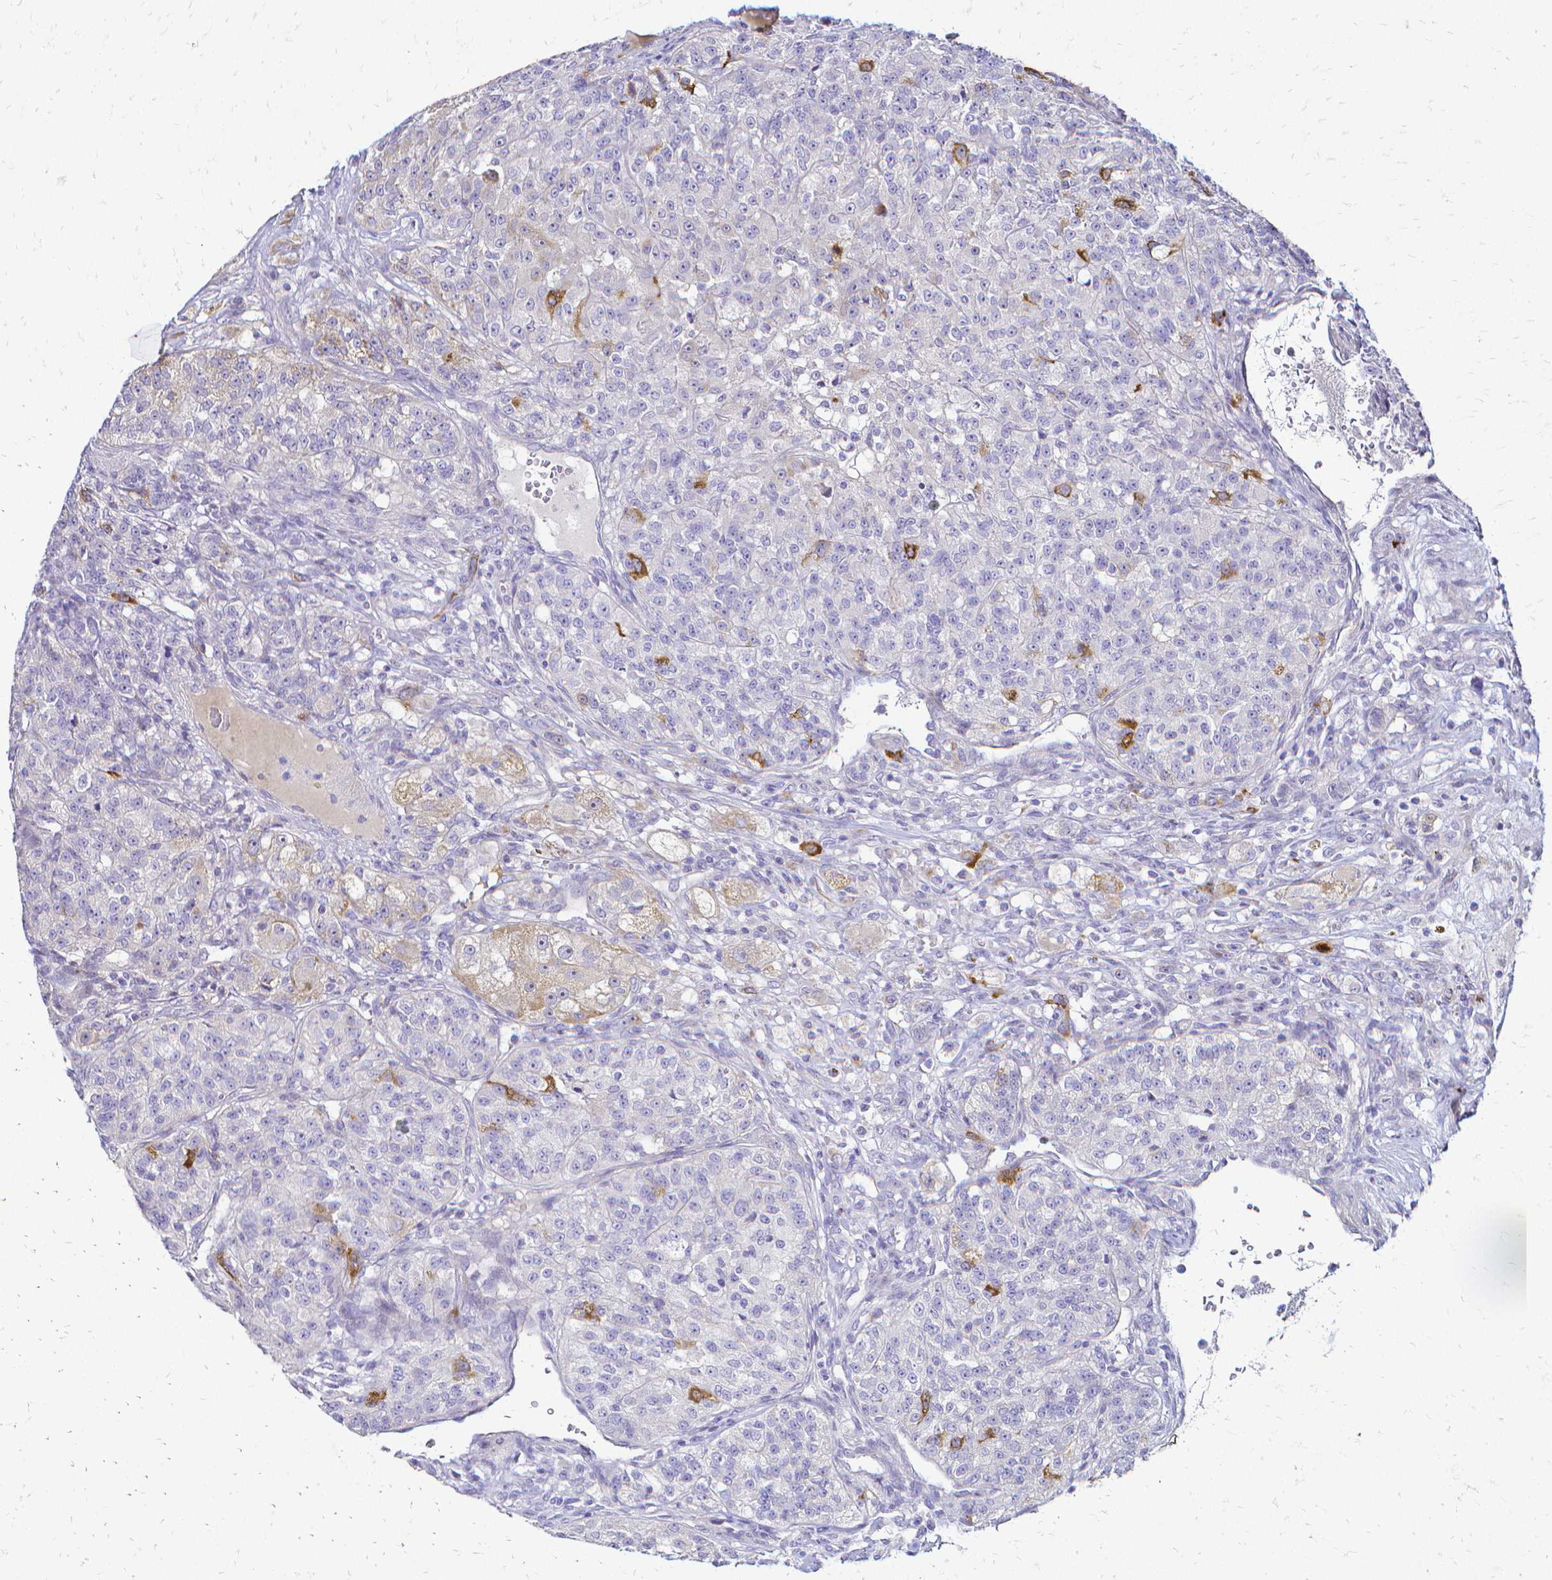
{"staining": {"intensity": "moderate", "quantity": "<25%", "location": "cytoplasmic/membranous"}, "tissue": "renal cancer", "cell_type": "Tumor cells", "image_type": "cancer", "snomed": [{"axis": "morphology", "description": "Adenocarcinoma, NOS"}, {"axis": "topography", "description": "Kidney"}], "caption": "About <25% of tumor cells in renal cancer (adenocarcinoma) display moderate cytoplasmic/membranous protein staining as visualized by brown immunohistochemical staining.", "gene": "CCNB1", "patient": {"sex": "female", "age": 63}}